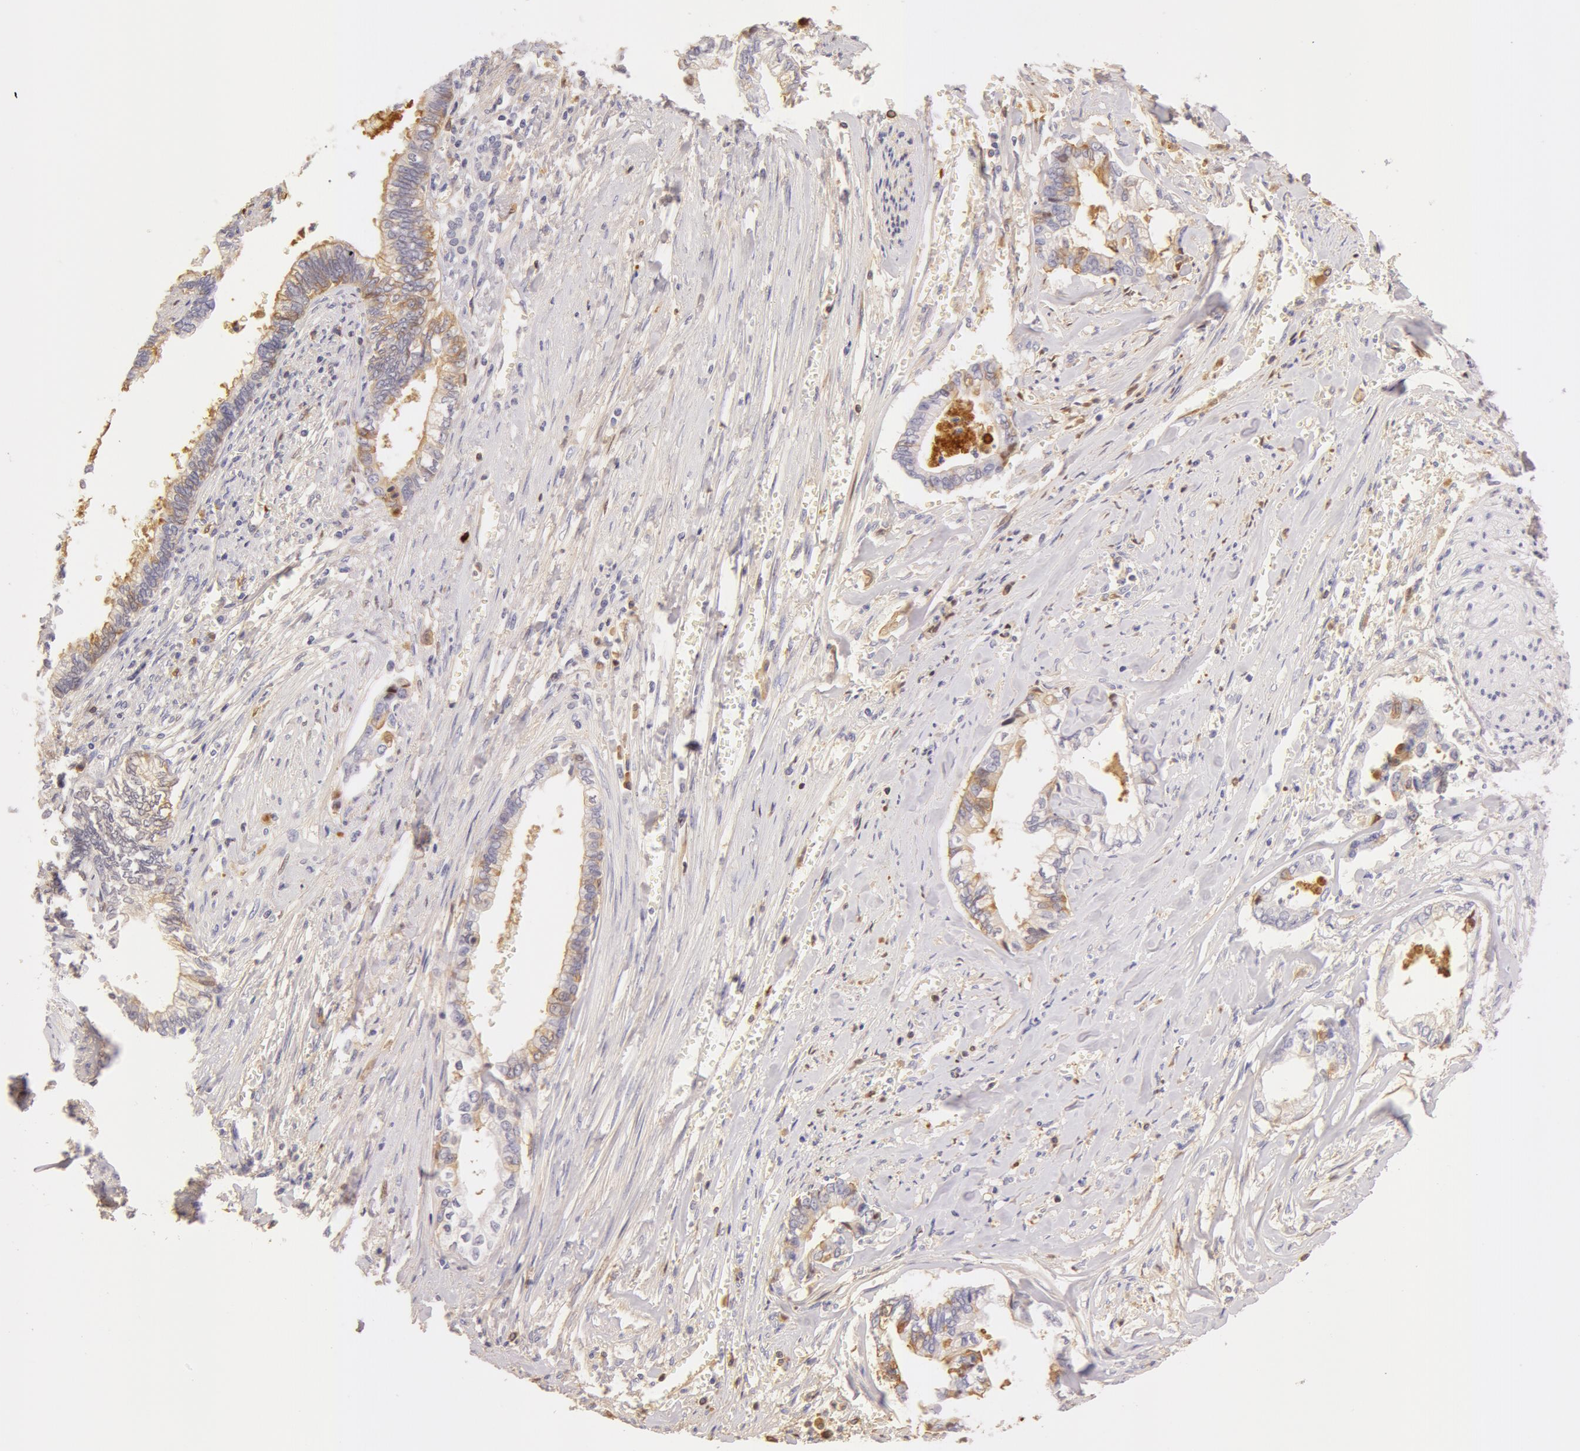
{"staining": {"intensity": "weak", "quantity": "<25%", "location": "cytoplasmic/membranous"}, "tissue": "liver cancer", "cell_type": "Tumor cells", "image_type": "cancer", "snomed": [{"axis": "morphology", "description": "Cholangiocarcinoma"}, {"axis": "topography", "description": "Liver"}], "caption": "Tumor cells show no significant expression in liver cancer.", "gene": "AHSG", "patient": {"sex": "male", "age": 57}}